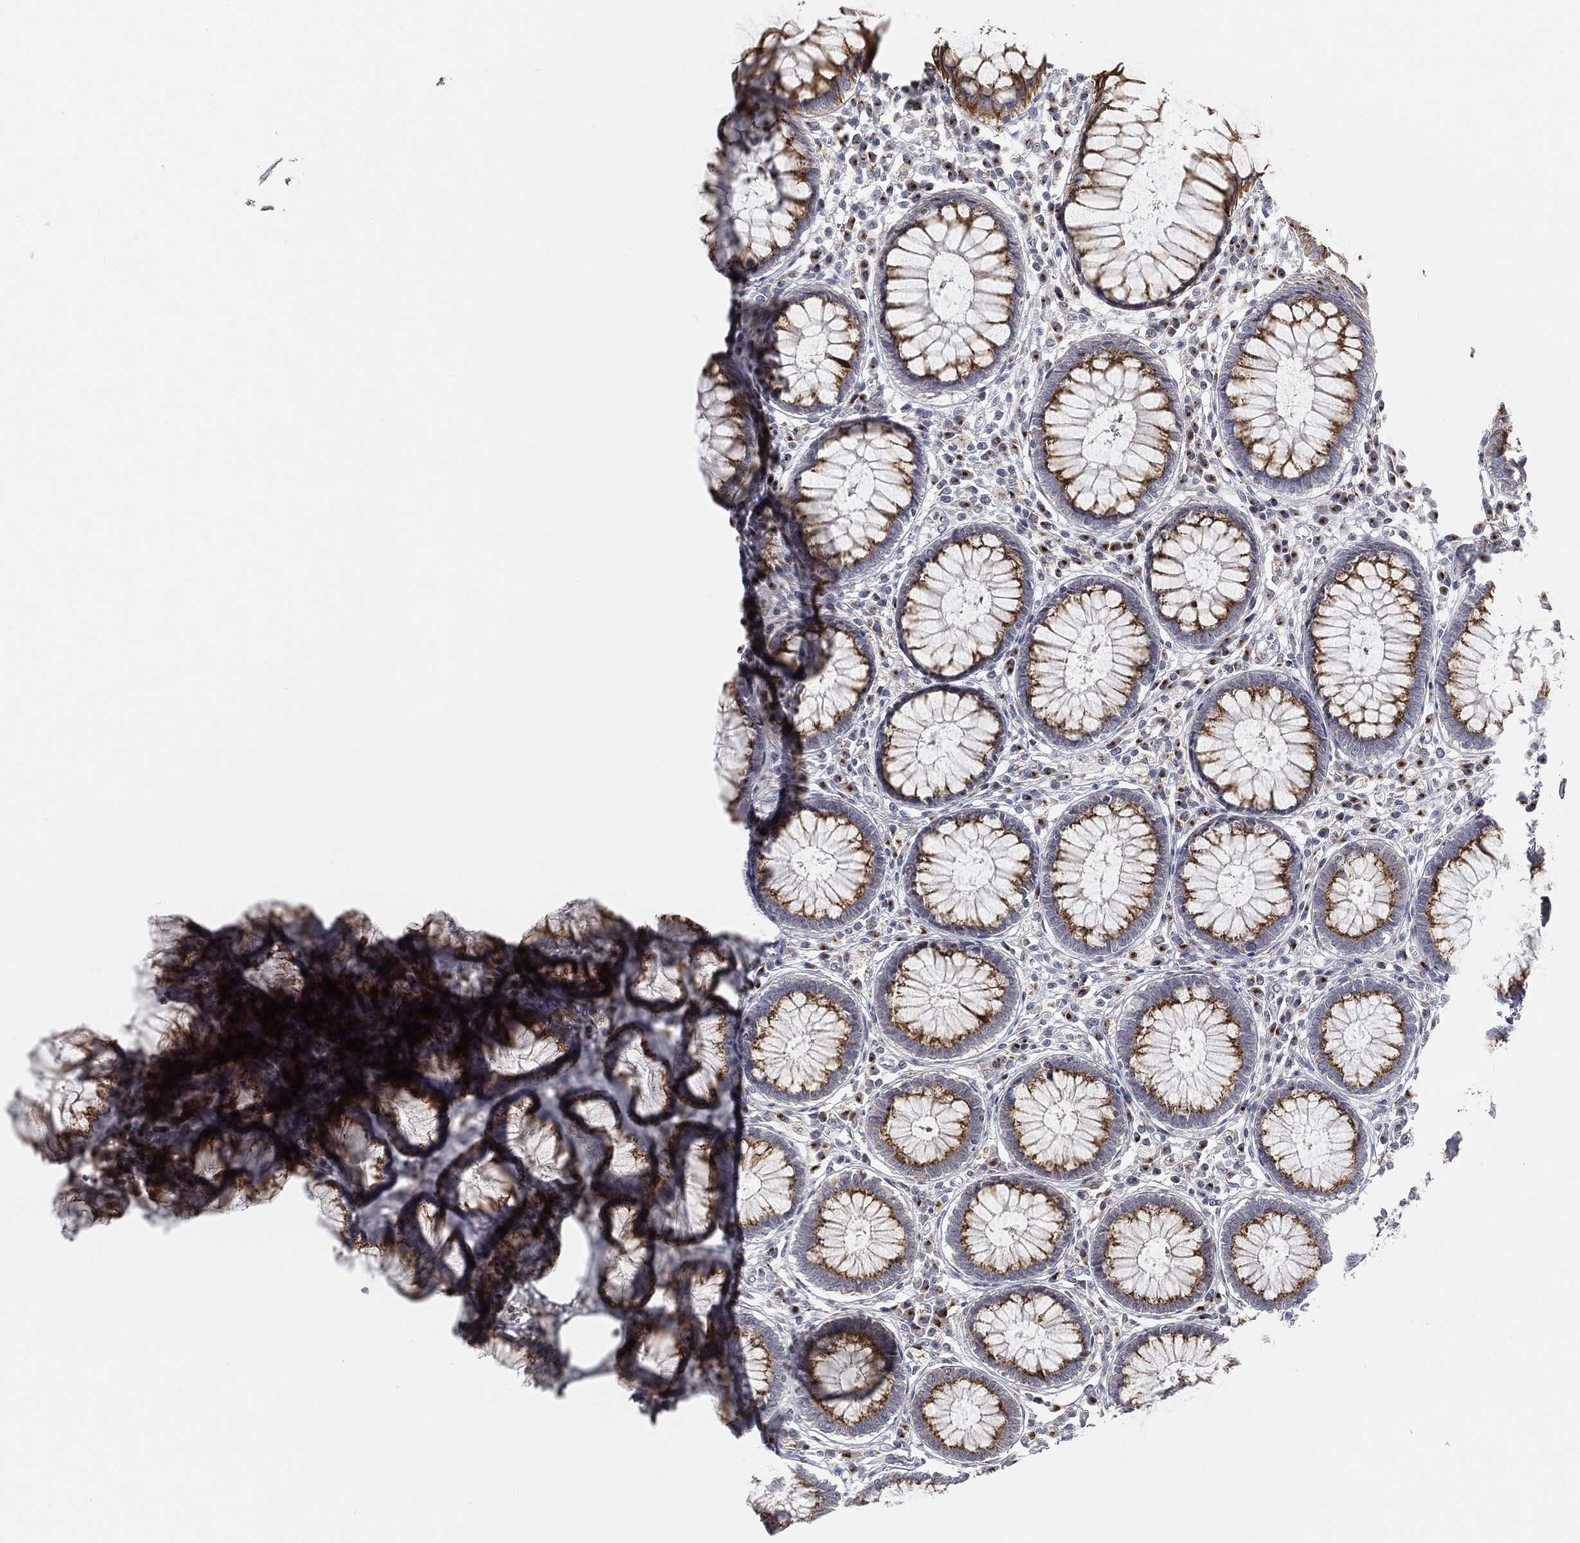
{"staining": {"intensity": "negative", "quantity": "none", "location": "none"}, "tissue": "colon", "cell_type": "Endothelial cells", "image_type": "normal", "snomed": [{"axis": "morphology", "description": "Normal tissue, NOS"}, {"axis": "topography", "description": "Colon"}], "caption": "The micrograph displays no staining of endothelial cells in benign colon.", "gene": "TICAM1", "patient": {"sex": "male", "age": 65}}